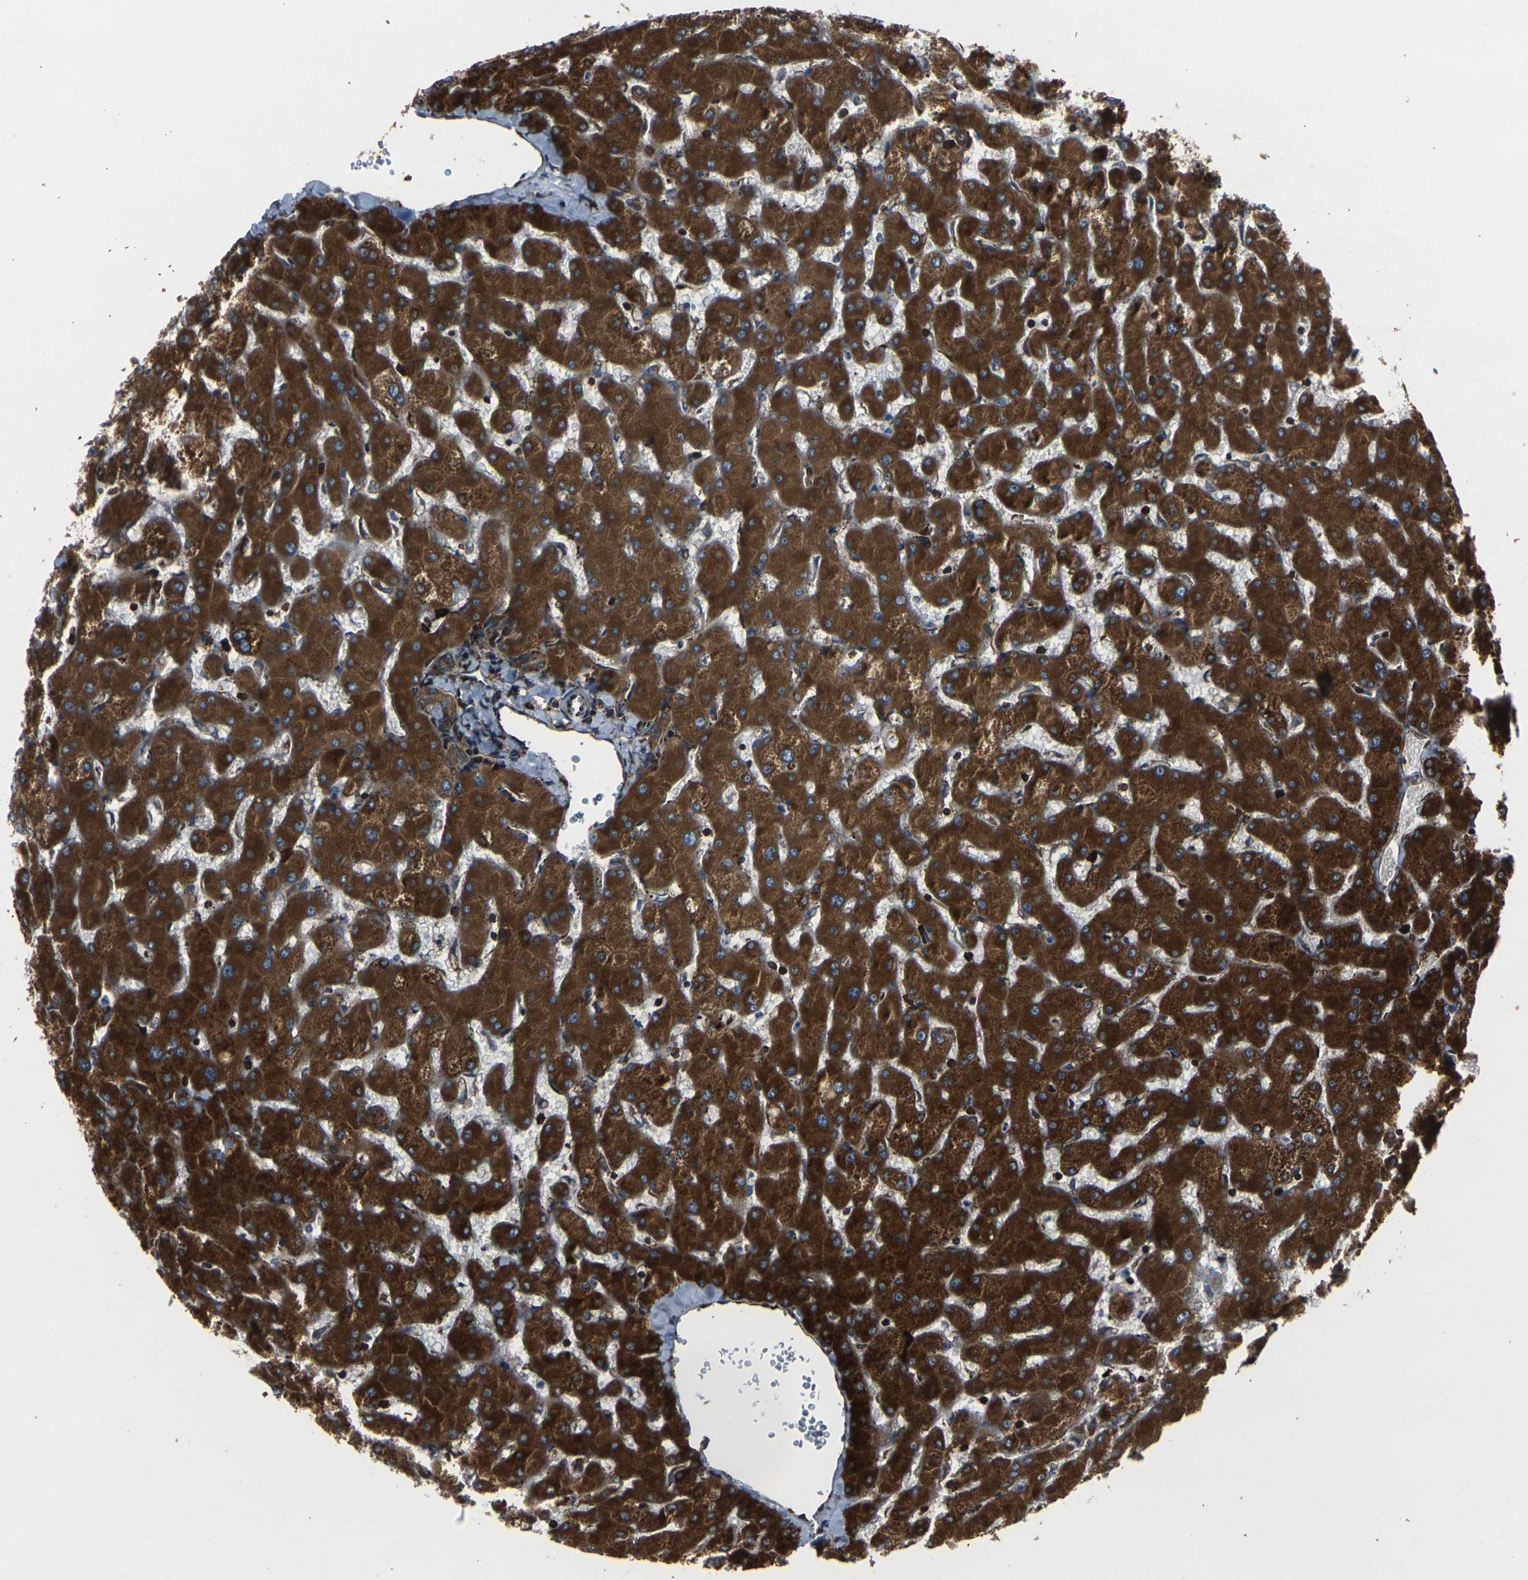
{"staining": {"intensity": "moderate", "quantity": ">75%", "location": "cytoplasmic/membranous"}, "tissue": "liver", "cell_type": "Cholangiocytes", "image_type": "normal", "snomed": [{"axis": "morphology", "description": "Normal tissue, NOS"}, {"axis": "topography", "description": "Liver"}], "caption": "Human liver stained with a brown dye reveals moderate cytoplasmic/membranous positive staining in approximately >75% of cholangiocytes.", "gene": "MARCHF2", "patient": {"sex": "female", "age": 63}}